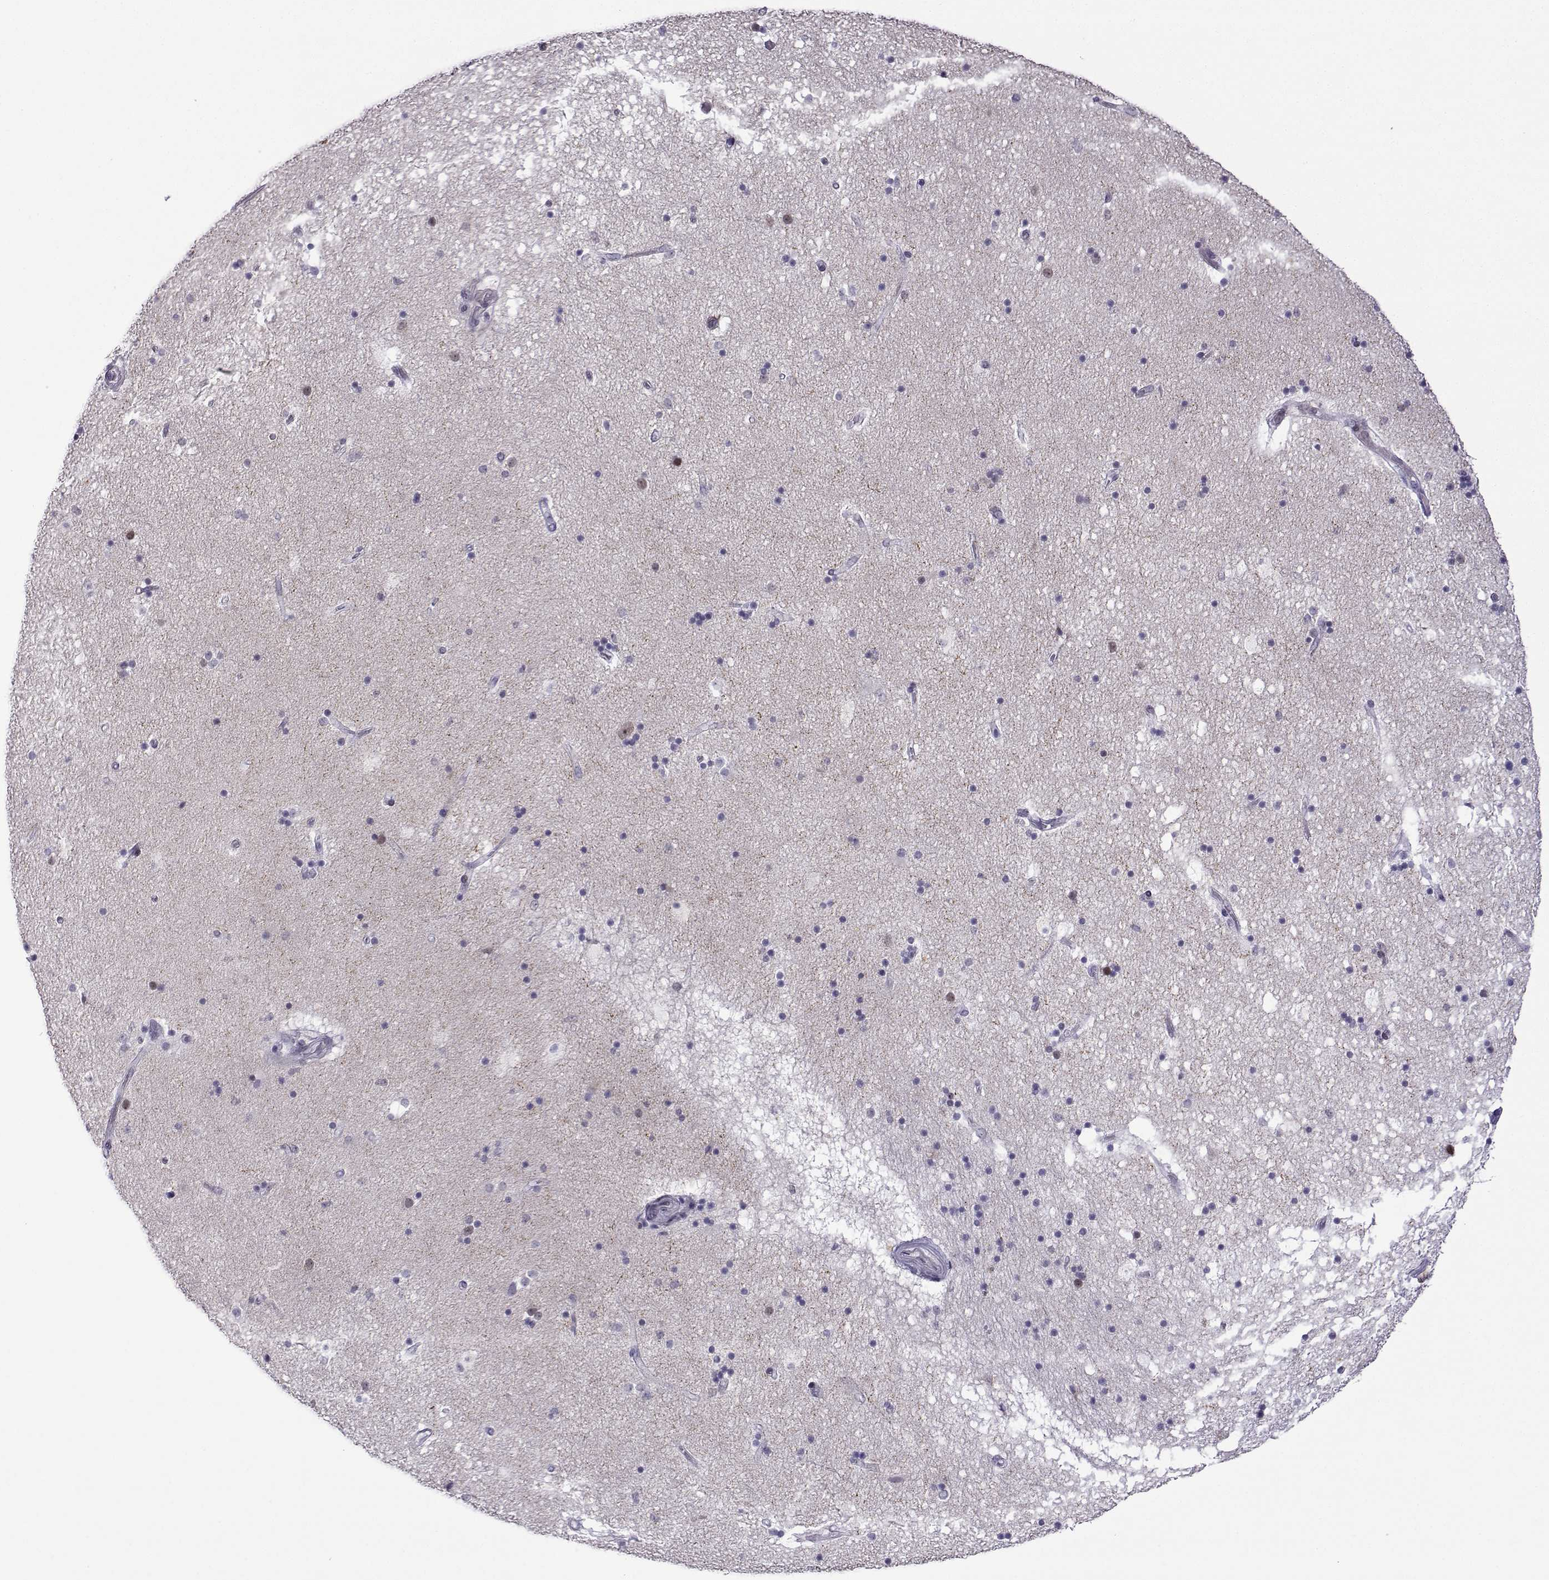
{"staining": {"intensity": "negative", "quantity": "none", "location": "none"}, "tissue": "hippocampus", "cell_type": "Glial cells", "image_type": "normal", "snomed": [{"axis": "morphology", "description": "Normal tissue, NOS"}, {"axis": "topography", "description": "Hippocampus"}], "caption": "Glial cells are negative for brown protein staining in unremarkable hippocampus. The staining was performed using DAB to visualize the protein expression in brown, while the nuclei were stained in blue with hematoxylin (Magnification: 20x).", "gene": "HTR7", "patient": {"sex": "male", "age": 51}}